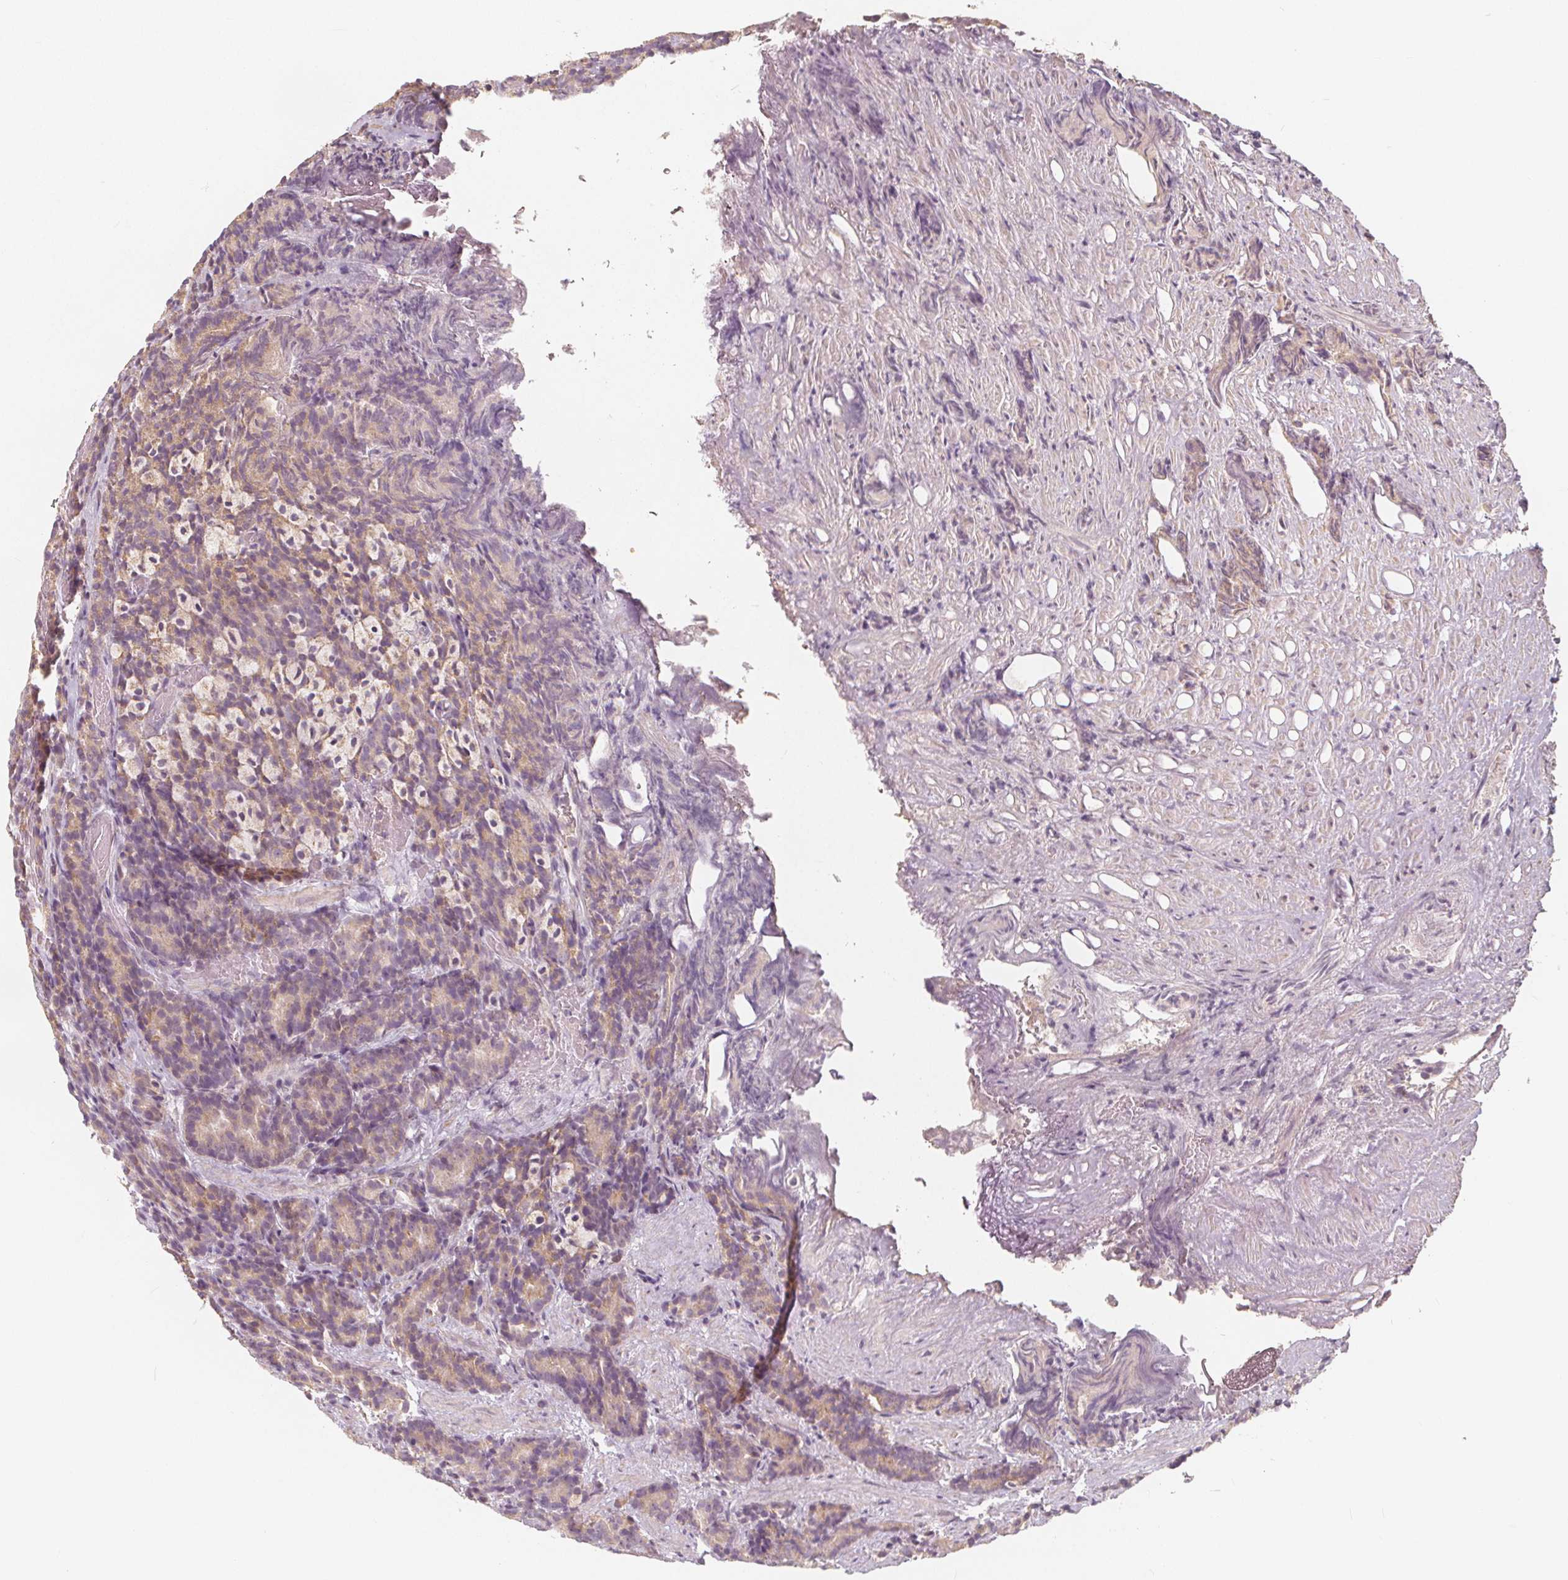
{"staining": {"intensity": "negative", "quantity": "none", "location": "none"}, "tissue": "prostate cancer", "cell_type": "Tumor cells", "image_type": "cancer", "snomed": [{"axis": "morphology", "description": "Adenocarcinoma, High grade"}, {"axis": "topography", "description": "Prostate"}], "caption": "Human adenocarcinoma (high-grade) (prostate) stained for a protein using immunohistochemistry (IHC) reveals no staining in tumor cells.", "gene": "DRC3", "patient": {"sex": "male", "age": 84}}